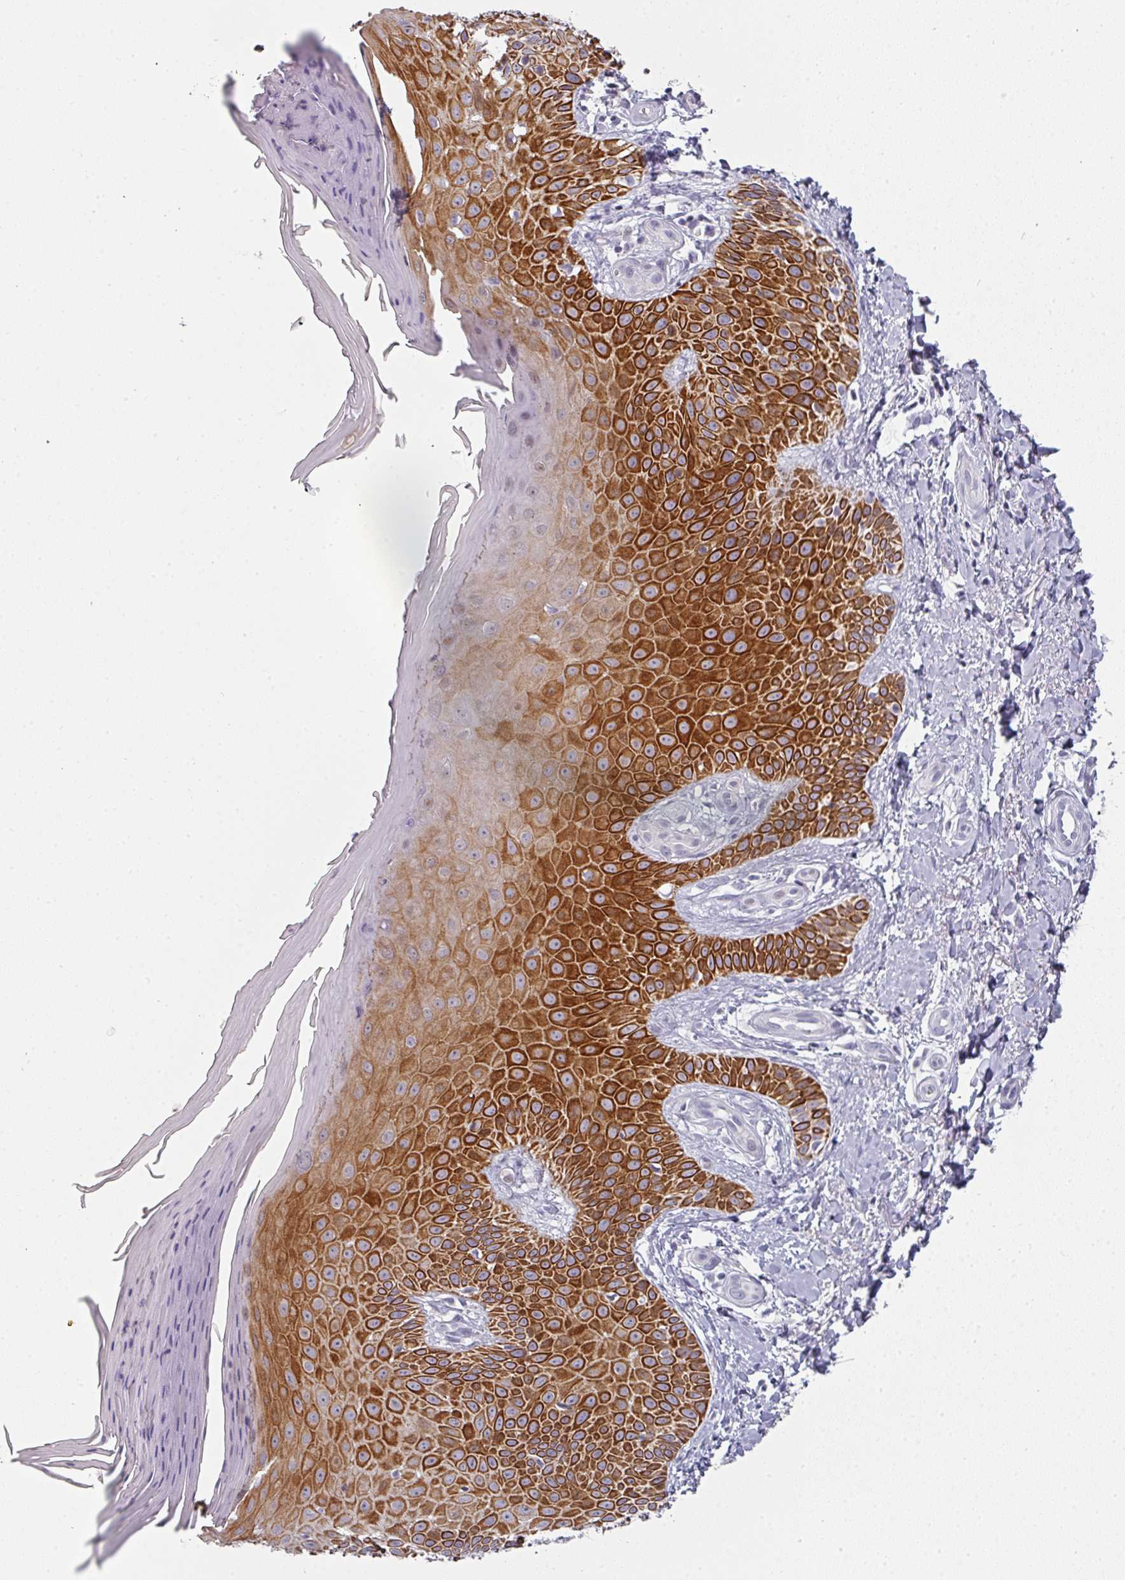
{"staining": {"intensity": "negative", "quantity": "none", "location": "none"}, "tissue": "skin", "cell_type": "Fibroblasts", "image_type": "normal", "snomed": [{"axis": "morphology", "description": "Normal tissue, NOS"}, {"axis": "topography", "description": "Skin"}], "caption": "High power microscopy photomicrograph of an immunohistochemistry (IHC) histopathology image of unremarkable skin, revealing no significant expression in fibroblasts. (Immunohistochemistry, brightfield microscopy, high magnification).", "gene": "GTF2H3", "patient": {"sex": "male", "age": 81}}